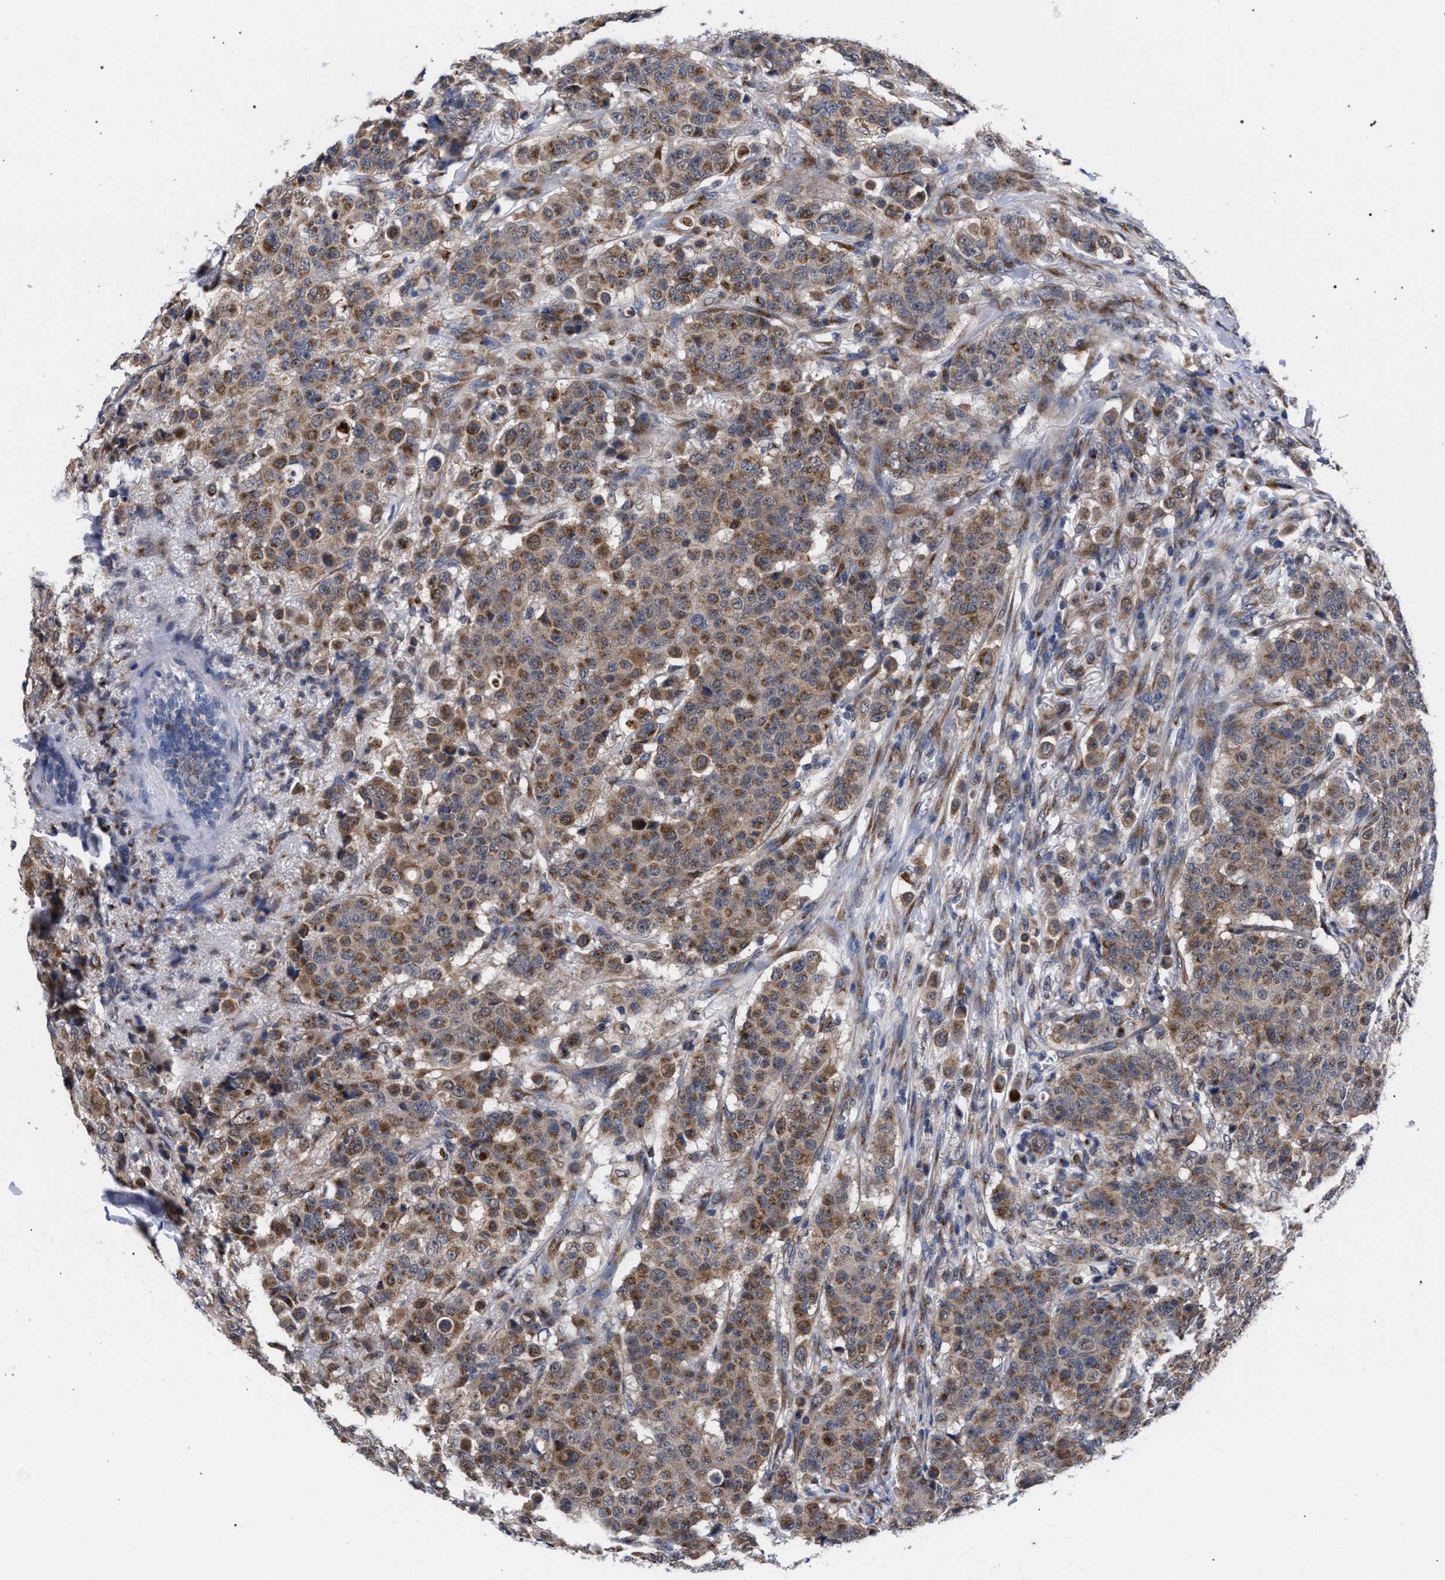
{"staining": {"intensity": "moderate", "quantity": ">75%", "location": "cytoplasmic/membranous"}, "tissue": "breast cancer", "cell_type": "Tumor cells", "image_type": "cancer", "snomed": [{"axis": "morphology", "description": "Duct carcinoma"}, {"axis": "topography", "description": "Breast"}], "caption": "Infiltrating ductal carcinoma (breast) tissue reveals moderate cytoplasmic/membranous staining in about >75% of tumor cells", "gene": "GOLGA2", "patient": {"sex": "female", "age": 40}}